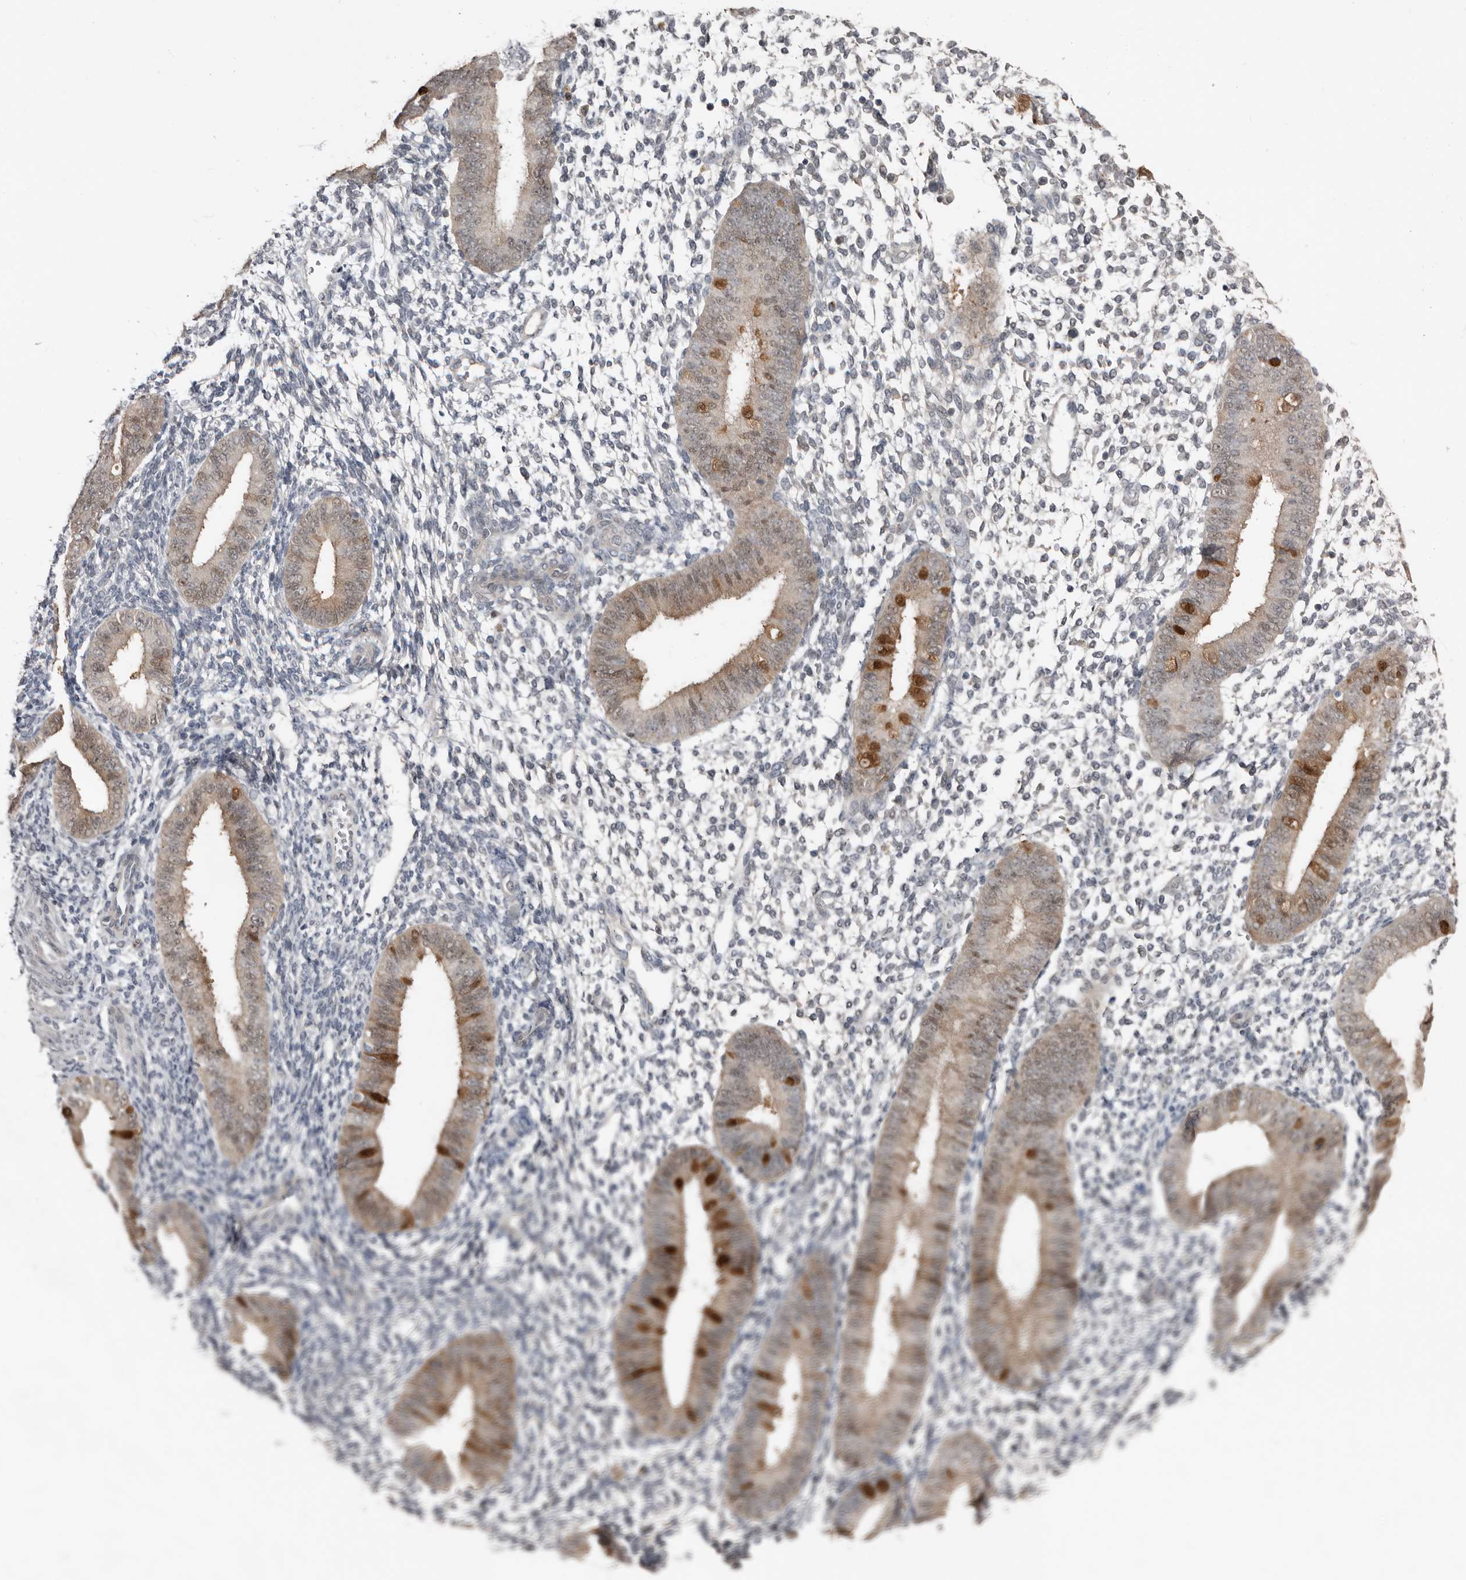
{"staining": {"intensity": "negative", "quantity": "none", "location": "none"}, "tissue": "endometrium", "cell_type": "Cells in endometrial stroma", "image_type": "normal", "snomed": [{"axis": "morphology", "description": "Normal tissue, NOS"}, {"axis": "topography", "description": "Uterus"}, {"axis": "topography", "description": "Endometrium"}], "caption": "Immunohistochemistry (IHC) image of benign endometrium: endometrium stained with DAB (3,3'-diaminobenzidine) demonstrates no significant protein staining in cells in endometrial stroma.", "gene": "RBKS", "patient": {"sex": "female", "age": 48}}